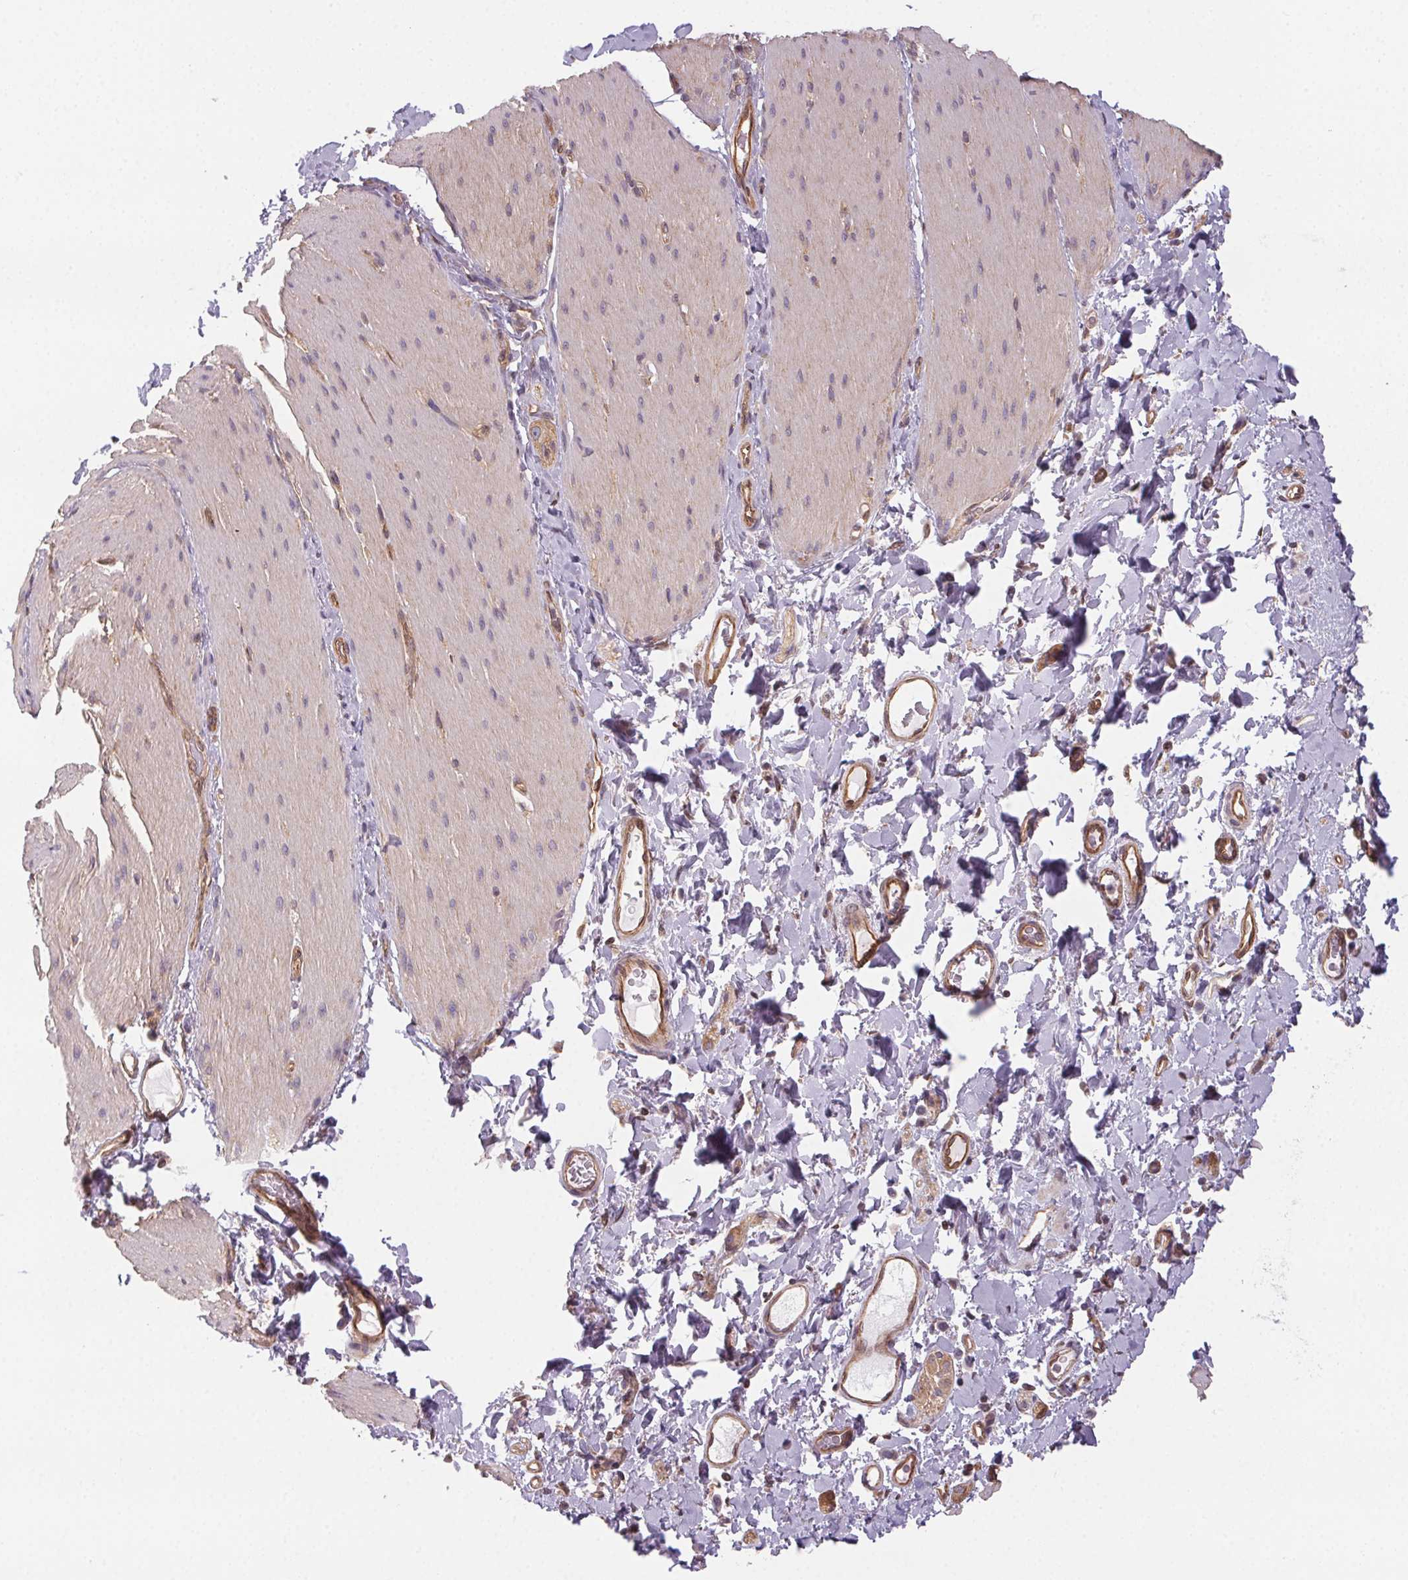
{"staining": {"intensity": "weak", "quantity": "<25%", "location": "cytoplasmic/membranous"}, "tissue": "smooth muscle", "cell_type": "Smooth muscle cells", "image_type": "normal", "snomed": [{"axis": "morphology", "description": "Normal tissue, NOS"}, {"axis": "topography", "description": "Smooth muscle"}, {"axis": "topography", "description": "Colon"}], "caption": "Immunohistochemistry histopathology image of unremarkable smooth muscle: smooth muscle stained with DAB exhibits no significant protein staining in smooth muscle cells.", "gene": "PLA2G4F", "patient": {"sex": "male", "age": 73}}